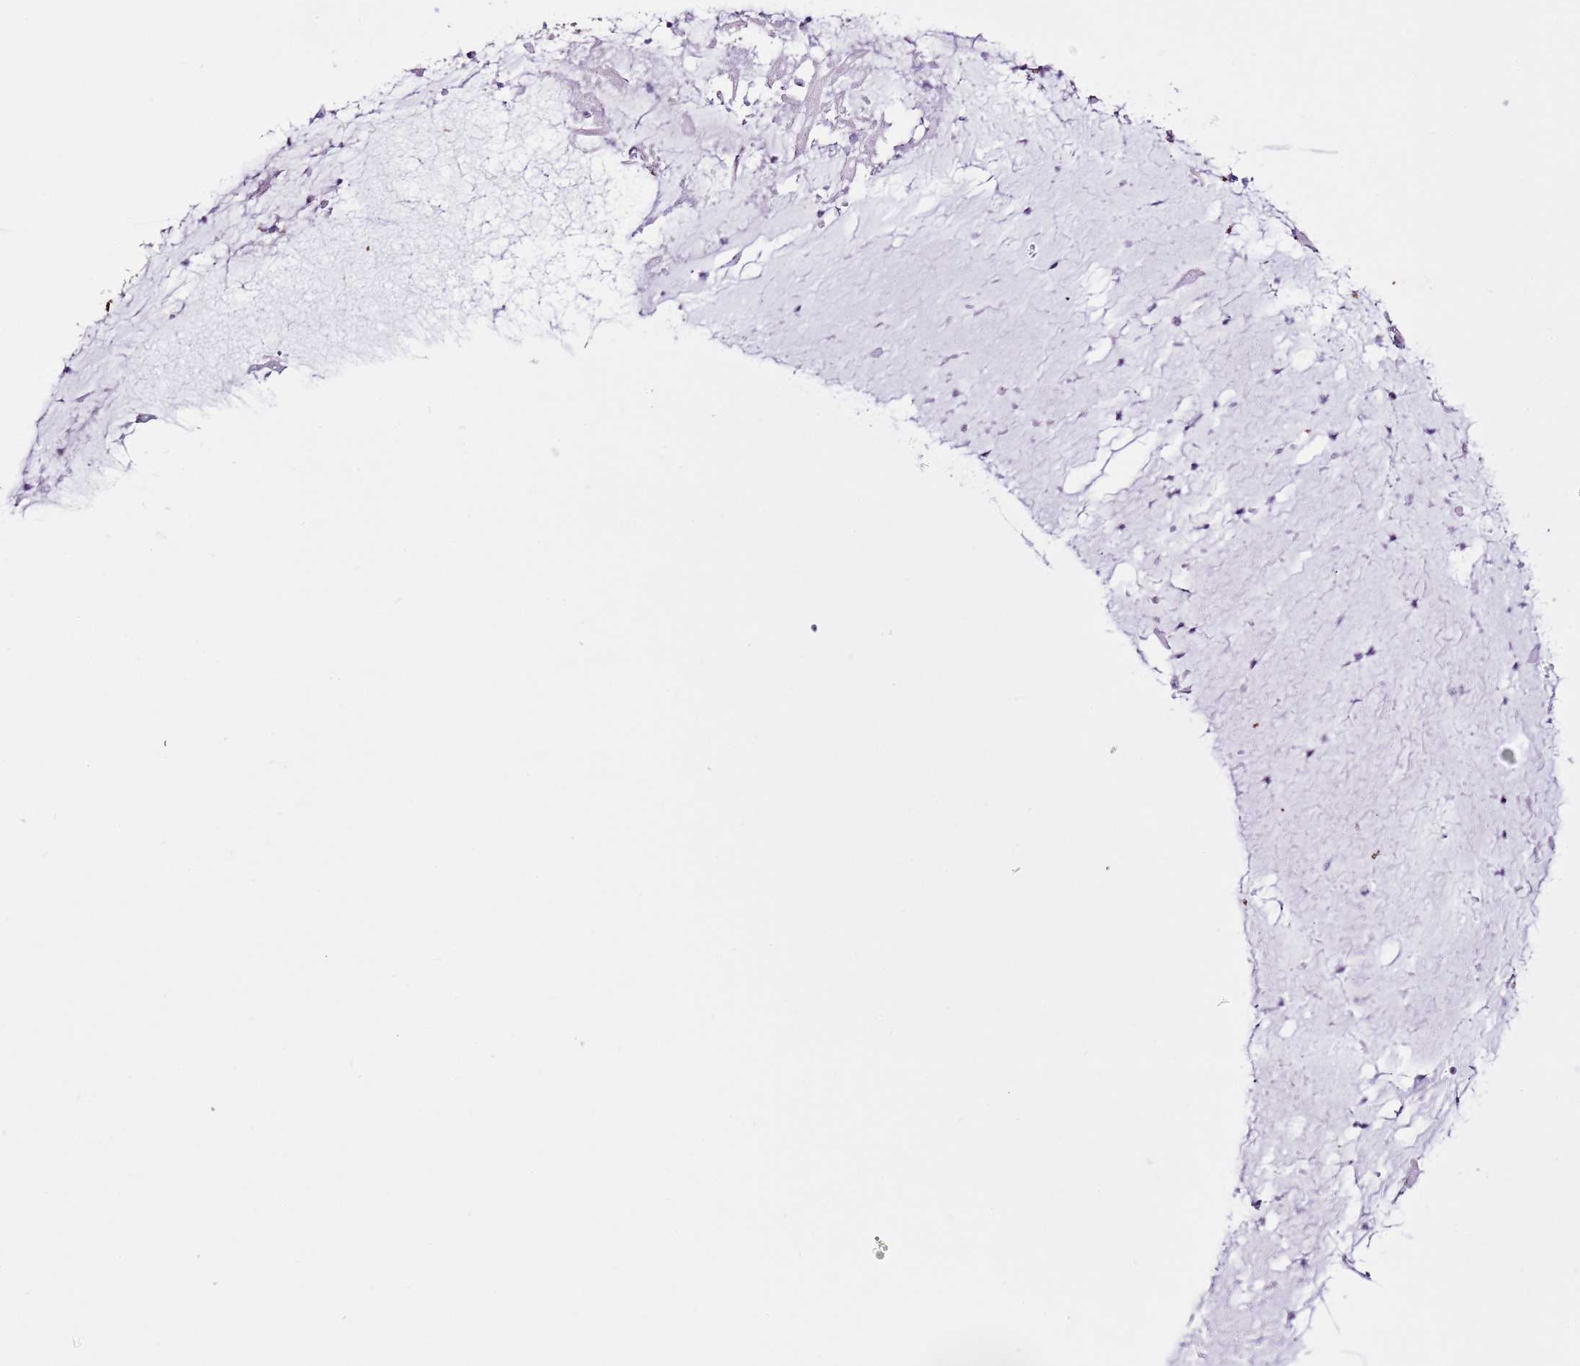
{"staining": {"intensity": "moderate", "quantity": ">75%", "location": "cytoplasmic/membranous"}, "tissue": "adipose tissue", "cell_type": "Adipocytes", "image_type": "normal", "snomed": [{"axis": "morphology", "description": "Normal tissue, NOS"}, {"axis": "topography", "description": "Lymph node"}, {"axis": "topography", "description": "Cartilage tissue"}, {"axis": "topography", "description": "Bronchus"}], "caption": "Immunohistochemistry (IHC) (DAB (3,3'-diaminobenzidine)) staining of benign human adipose tissue reveals moderate cytoplasmic/membranous protein expression in approximately >75% of adipocytes. (DAB IHC with brightfield microscopy, high magnification).", "gene": "CTDSPL", "patient": {"sex": "male", "age": 63}}